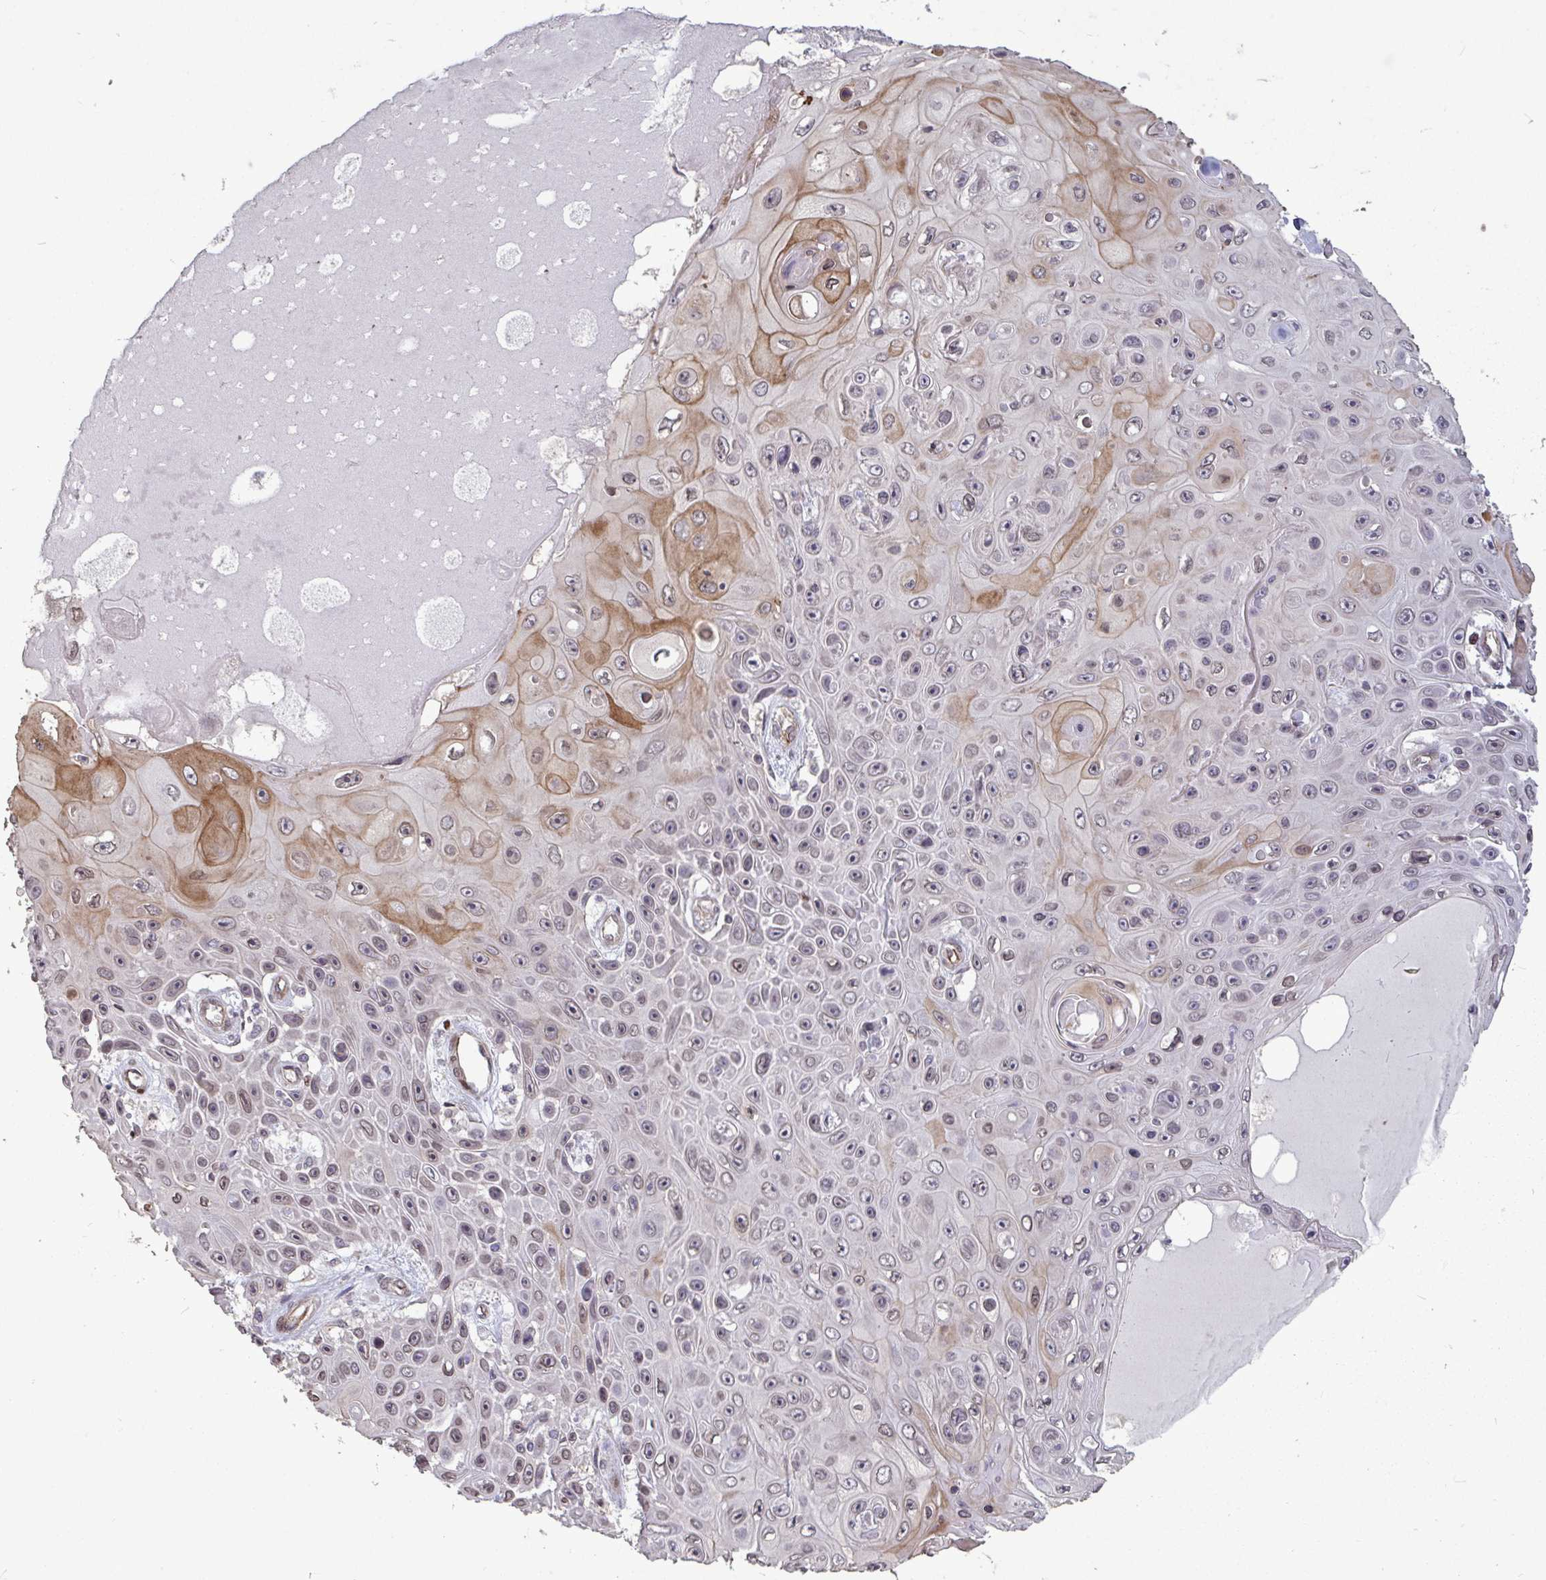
{"staining": {"intensity": "weak", "quantity": "<25%", "location": "nuclear"}, "tissue": "skin cancer", "cell_type": "Tumor cells", "image_type": "cancer", "snomed": [{"axis": "morphology", "description": "Squamous cell carcinoma, NOS"}, {"axis": "topography", "description": "Skin"}], "caption": "Image shows no significant protein staining in tumor cells of skin squamous cell carcinoma.", "gene": "IPO5", "patient": {"sex": "male", "age": 82}}